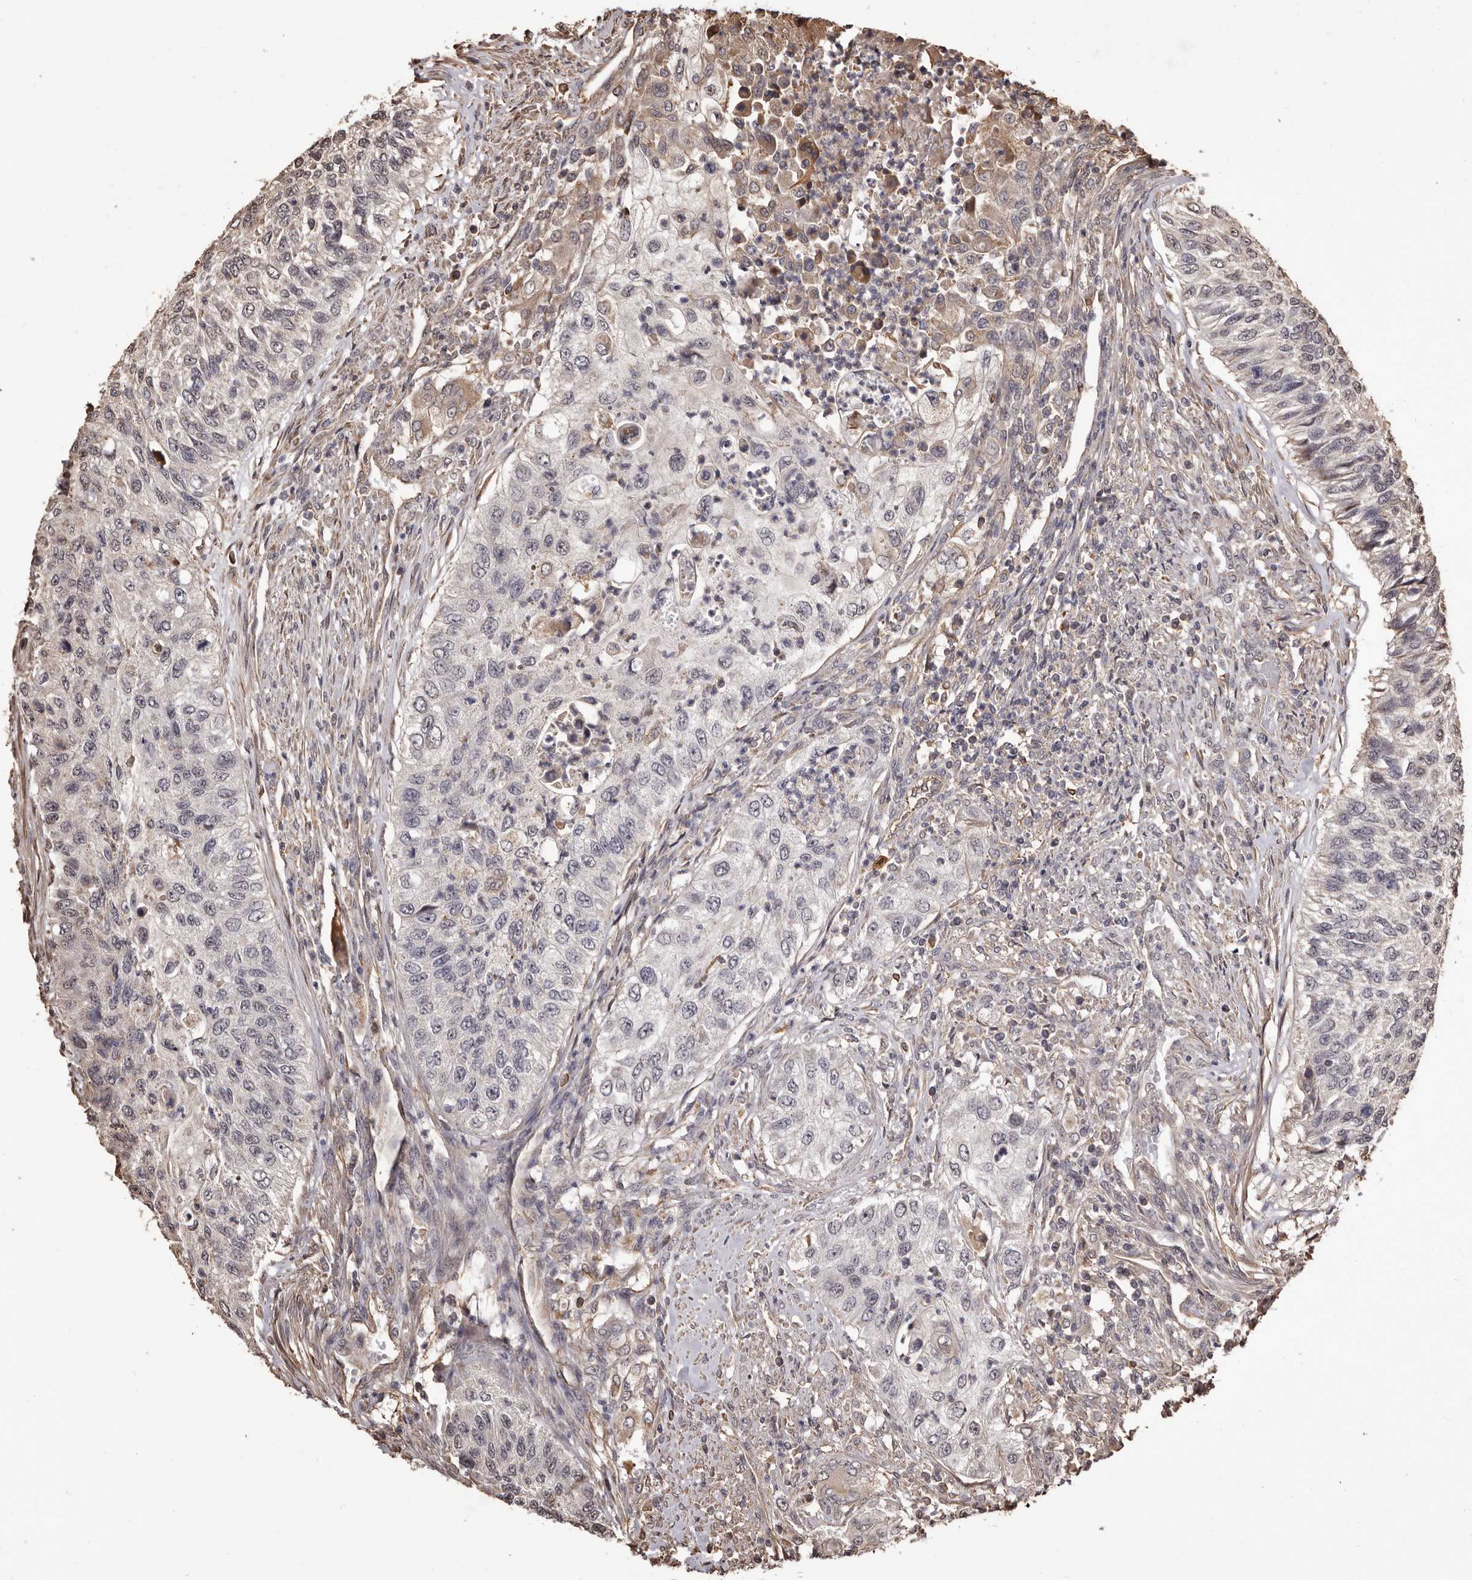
{"staining": {"intensity": "negative", "quantity": "none", "location": "none"}, "tissue": "urothelial cancer", "cell_type": "Tumor cells", "image_type": "cancer", "snomed": [{"axis": "morphology", "description": "Urothelial carcinoma, High grade"}, {"axis": "topography", "description": "Urinary bladder"}], "caption": "Urothelial cancer was stained to show a protein in brown. There is no significant positivity in tumor cells.", "gene": "ALPK1", "patient": {"sex": "female", "age": 60}}